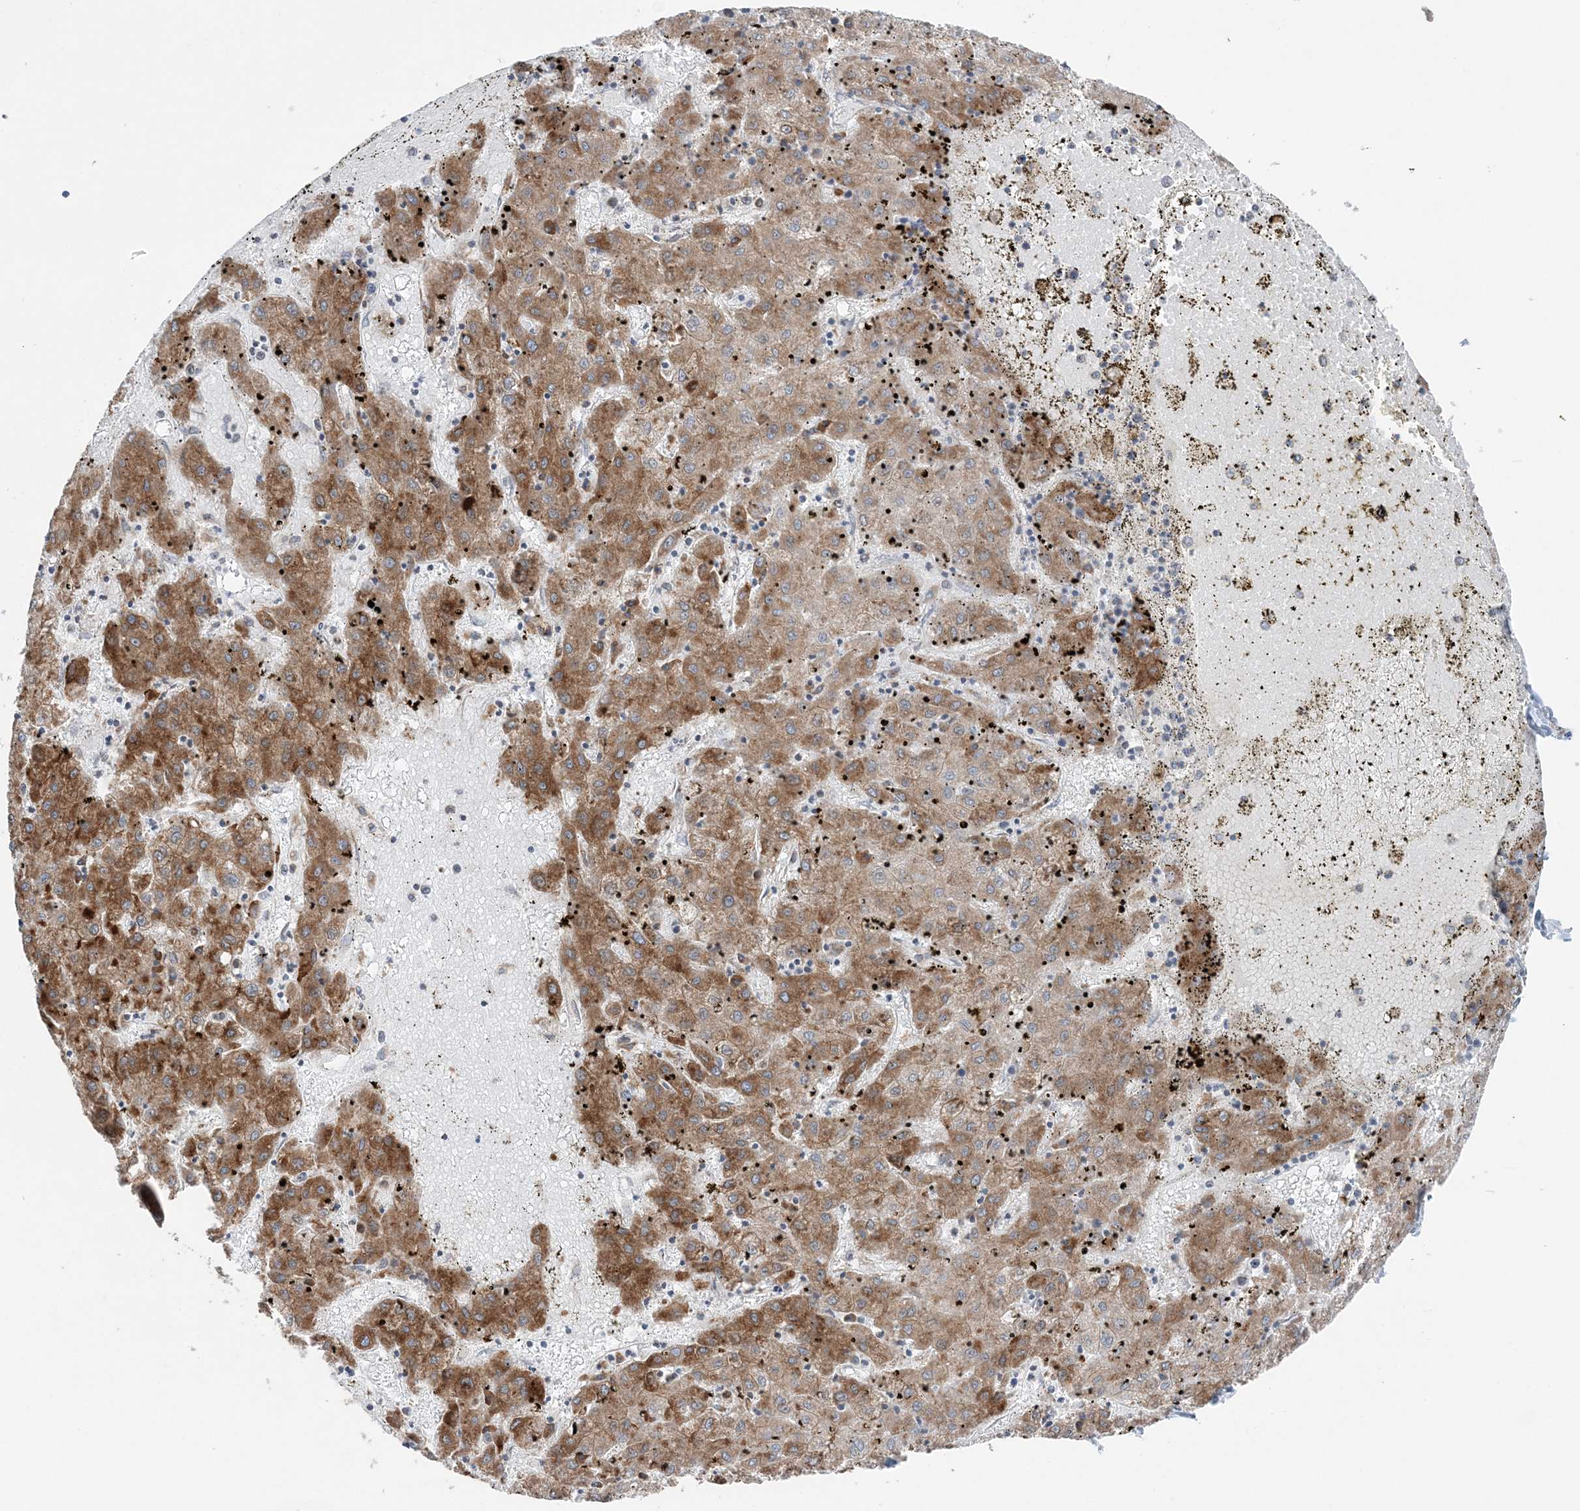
{"staining": {"intensity": "moderate", "quantity": ">75%", "location": "cytoplasmic/membranous"}, "tissue": "liver cancer", "cell_type": "Tumor cells", "image_type": "cancer", "snomed": [{"axis": "morphology", "description": "Carcinoma, Hepatocellular, NOS"}, {"axis": "topography", "description": "Liver"}], "caption": "Protein expression analysis of liver cancer demonstrates moderate cytoplasmic/membranous positivity in approximately >75% of tumor cells.", "gene": "TMED10", "patient": {"sex": "male", "age": 72}}